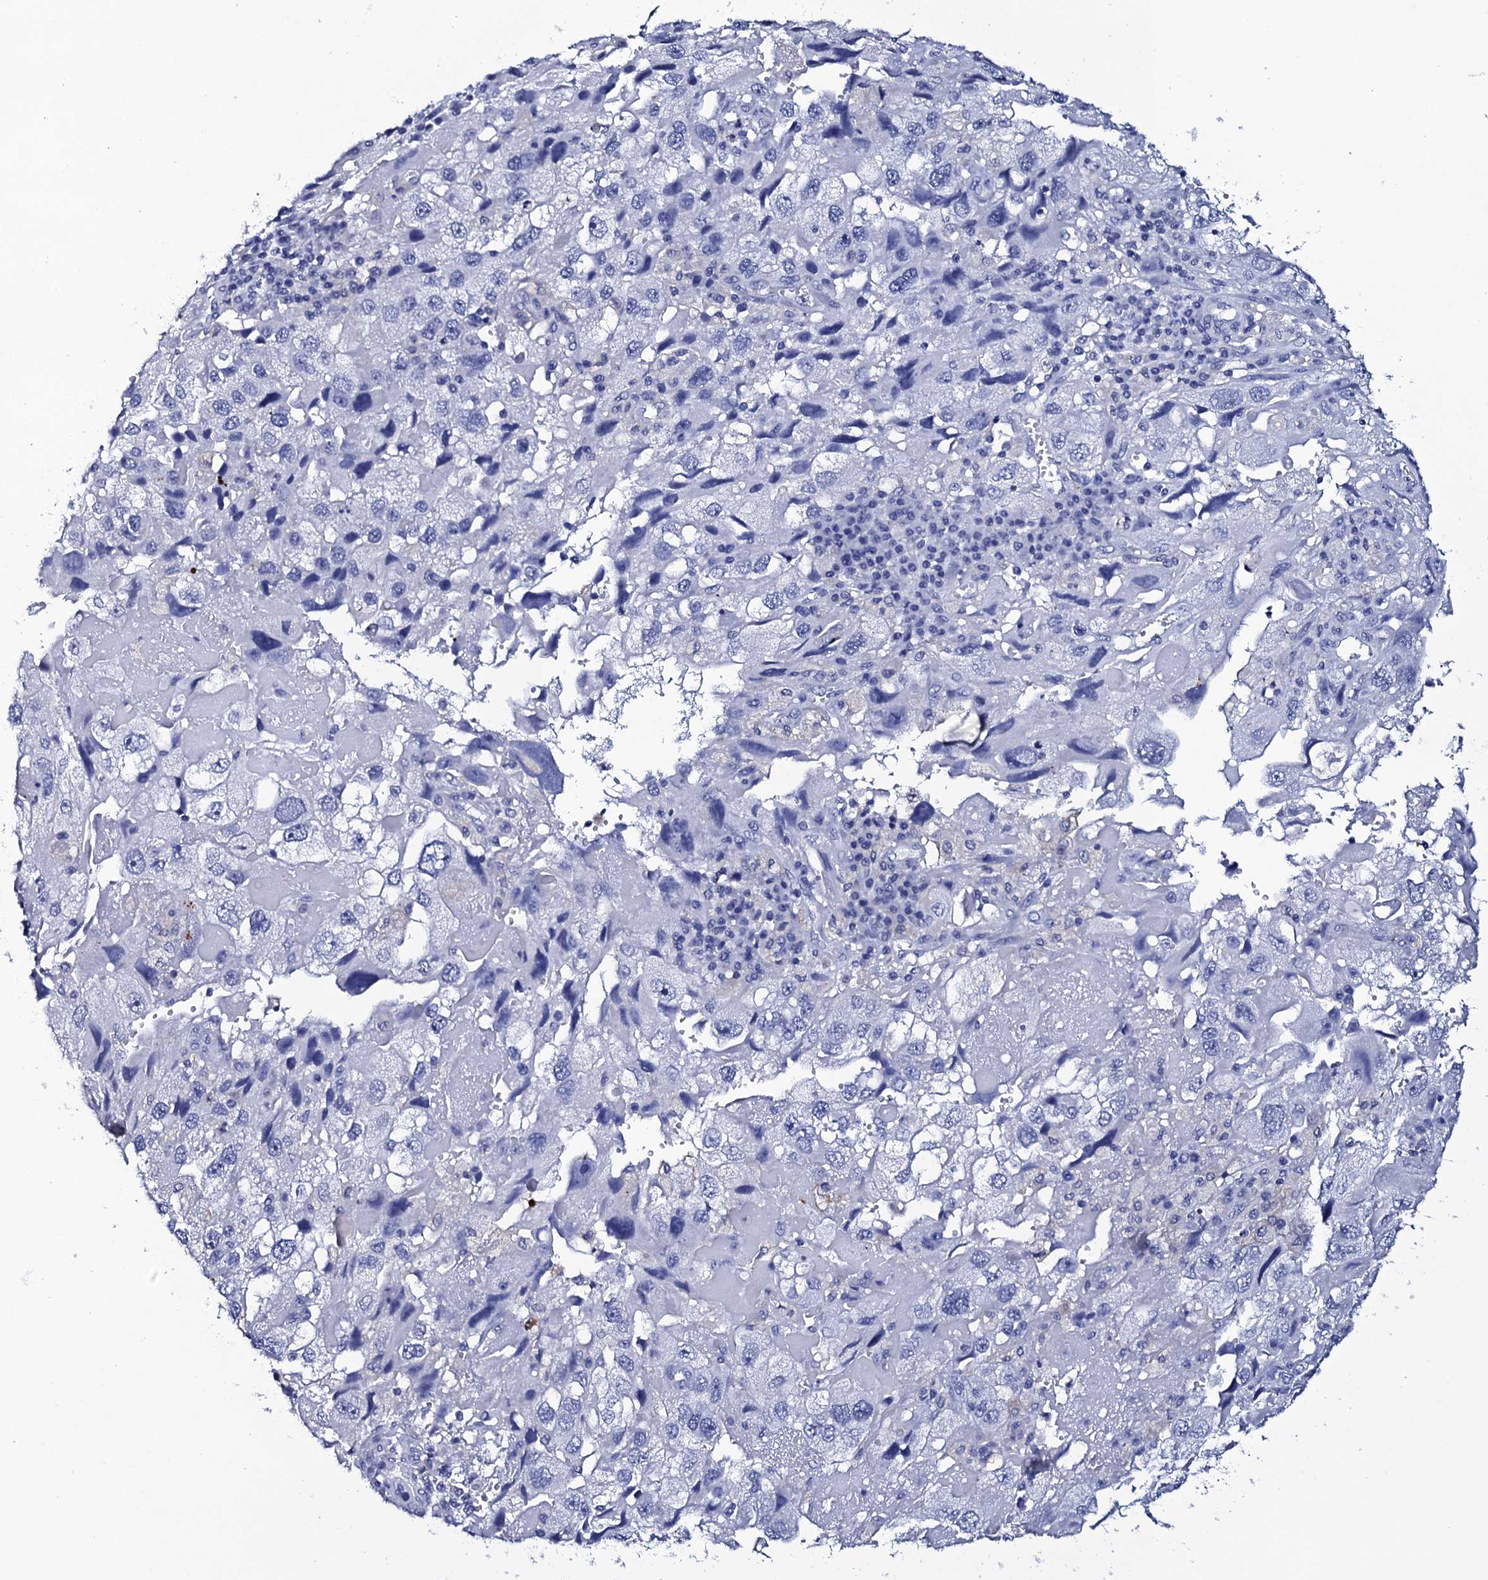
{"staining": {"intensity": "negative", "quantity": "none", "location": "none"}, "tissue": "endometrial cancer", "cell_type": "Tumor cells", "image_type": "cancer", "snomed": [{"axis": "morphology", "description": "Adenocarcinoma, NOS"}, {"axis": "topography", "description": "Endometrium"}], "caption": "The image demonstrates no significant positivity in tumor cells of endometrial cancer (adenocarcinoma).", "gene": "ITPRID2", "patient": {"sex": "female", "age": 49}}